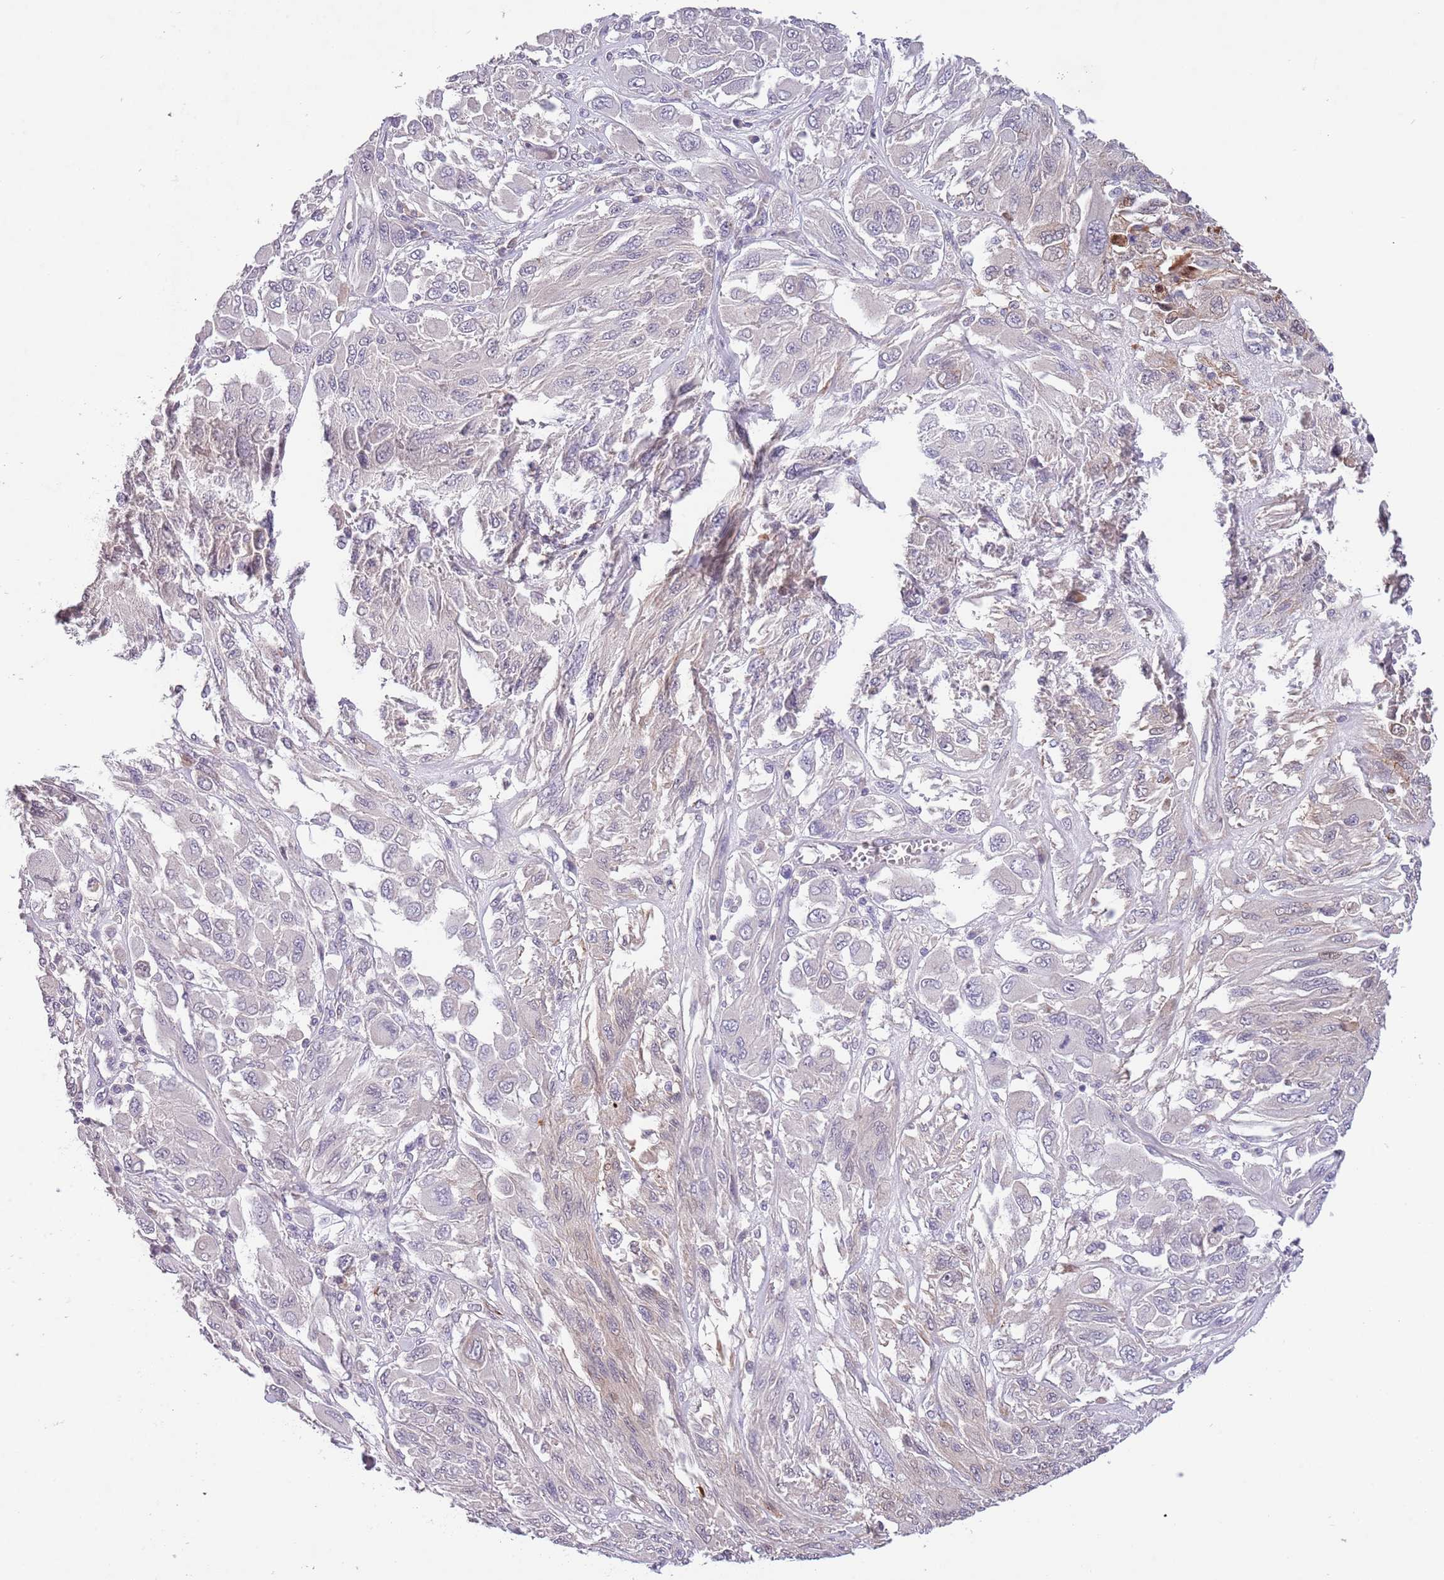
{"staining": {"intensity": "negative", "quantity": "none", "location": "none"}, "tissue": "melanoma", "cell_type": "Tumor cells", "image_type": "cancer", "snomed": [{"axis": "morphology", "description": "Malignant melanoma, NOS"}, {"axis": "topography", "description": "Skin"}], "caption": "Immunohistochemical staining of human melanoma demonstrates no significant positivity in tumor cells. (Stains: DAB immunohistochemistry with hematoxylin counter stain, Microscopy: brightfield microscopy at high magnification).", "gene": "ZNF658", "patient": {"sex": "female", "age": 91}}